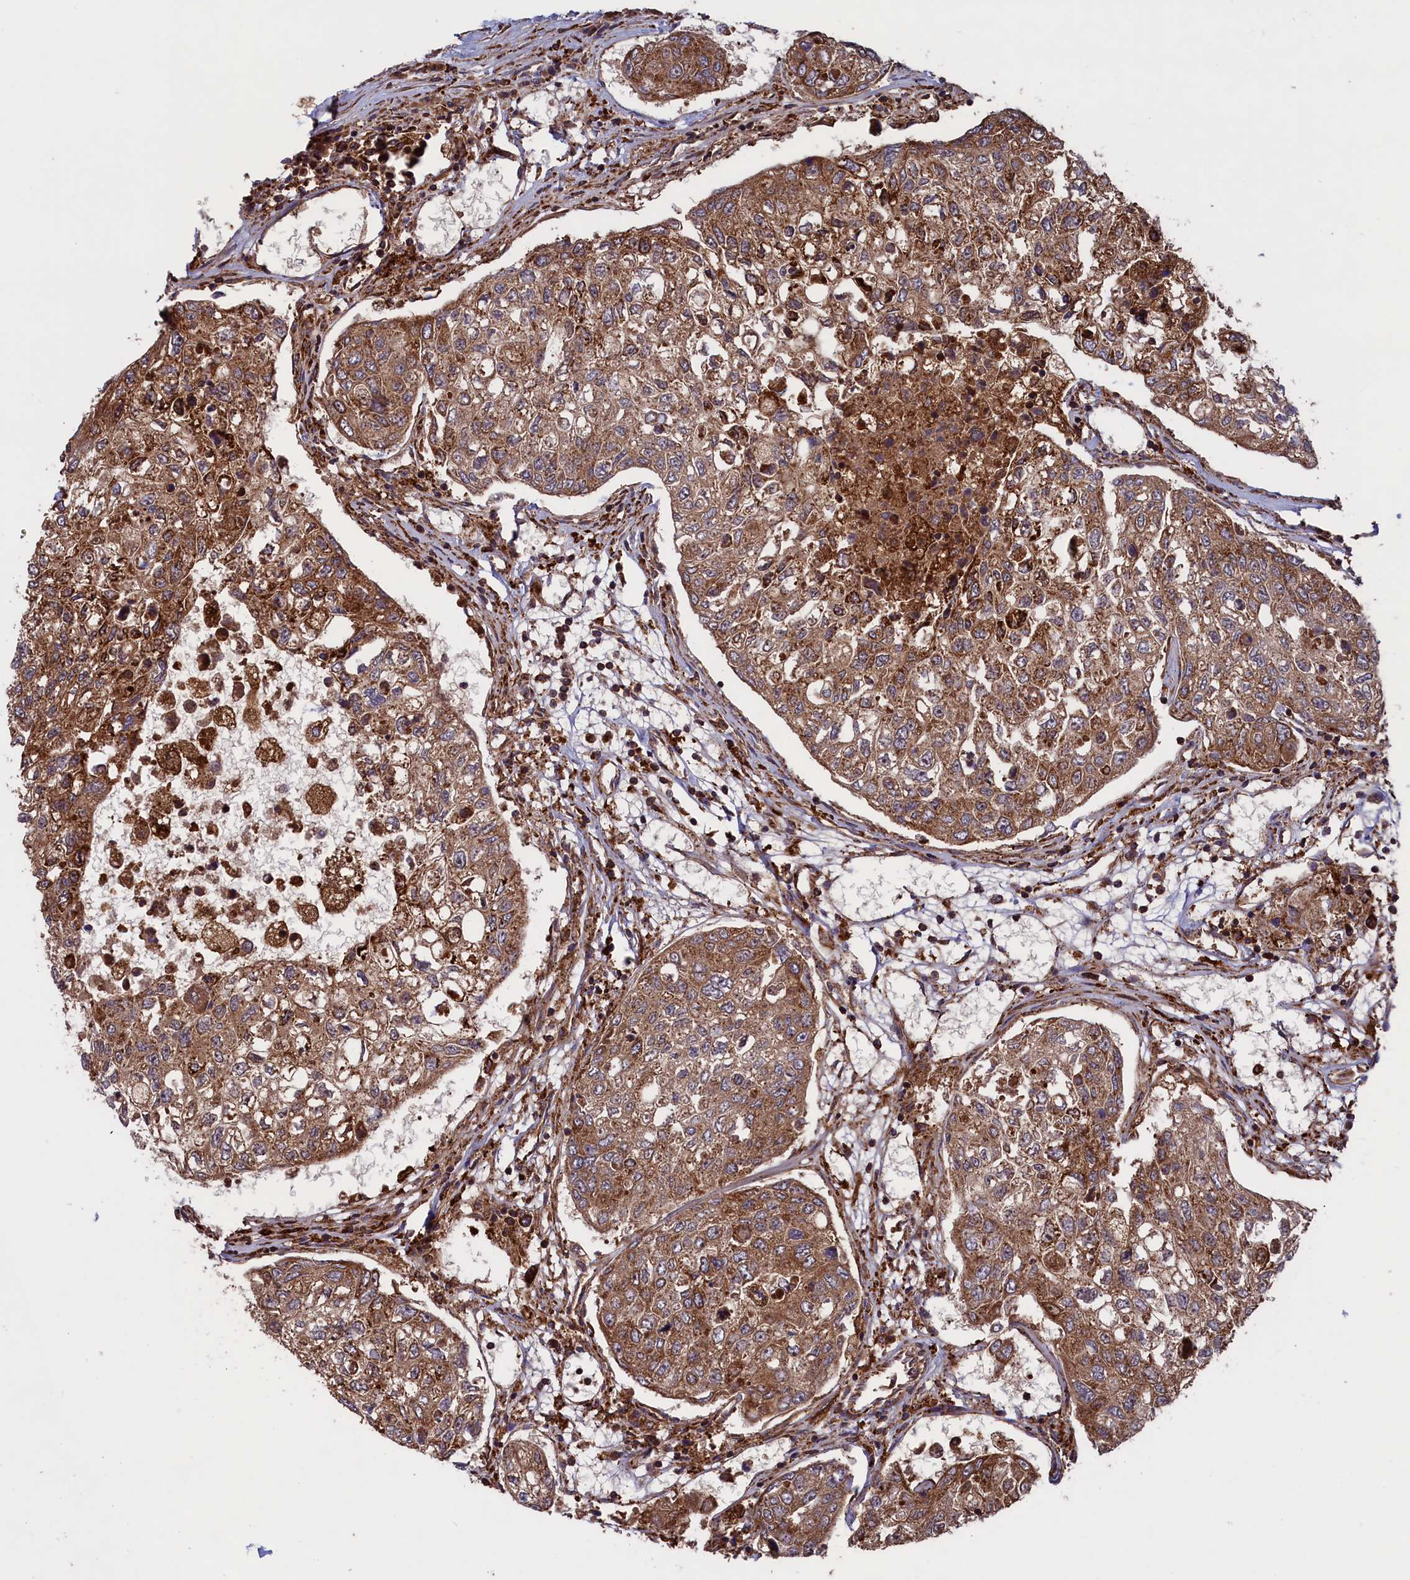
{"staining": {"intensity": "moderate", "quantity": ">75%", "location": "cytoplasmic/membranous"}, "tissue": "urothelial cancer", "cell_type": "Tumor cells", "image_type": "cancer", "snomed": [{"axis": "morphology", "description": "Urothelial carcinoma, High grade"}, {"axis": "topography", "description": "Lymph node"}, {"axis": "topography", "description": "Urinary bladder"}], "caption": "Moderate cytoplasmic/membranous expression is present in about >75% of tumor cells in high-grade urothelial carcinoma. Immunohistochemistry (ihc) stains the protein in brown and the nuclei are stained blue.", "gene": "PLA2G4C", "patient": {"sex": "male", "age": 51}}